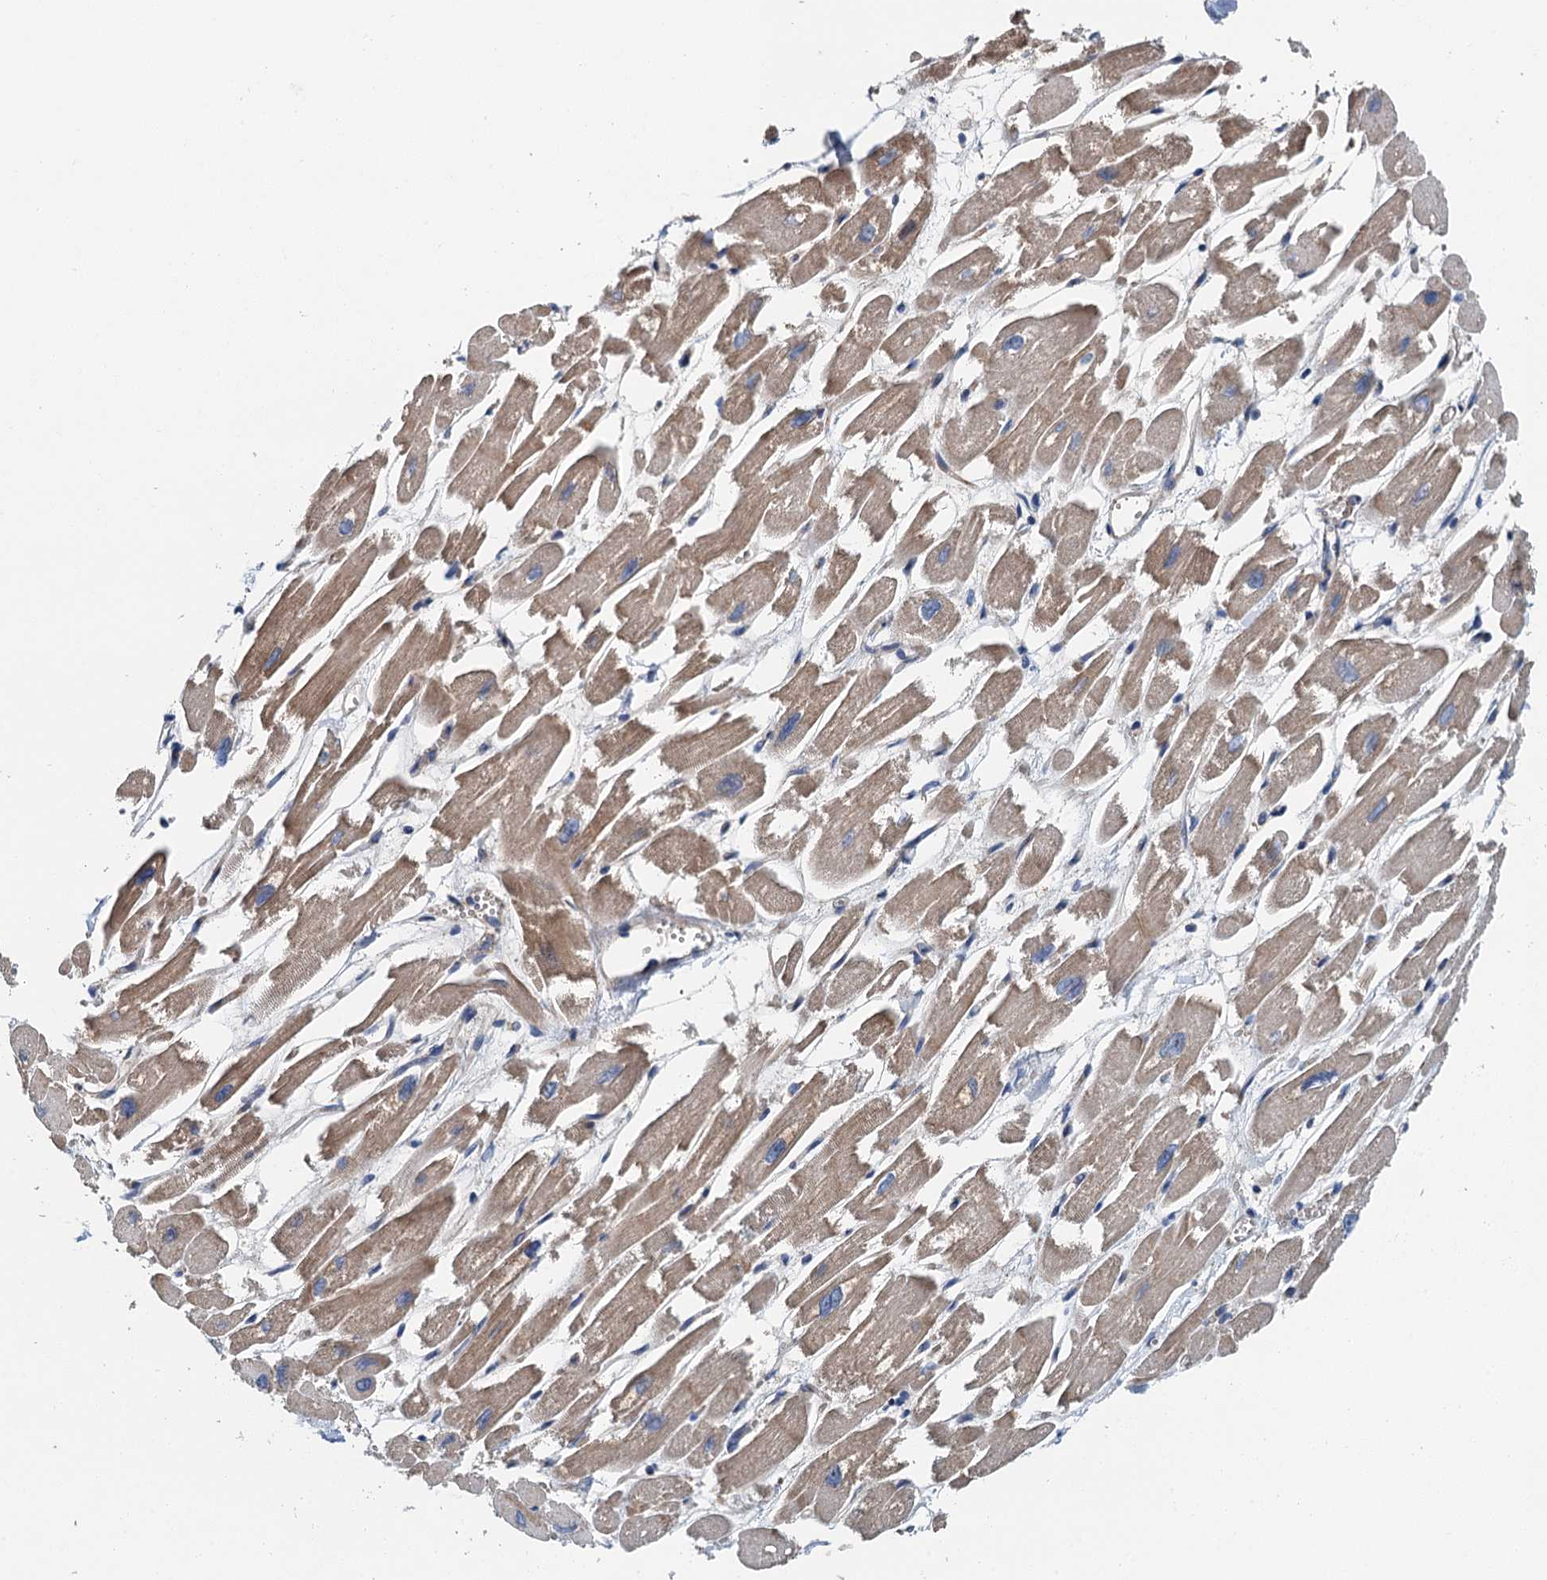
{"staining": {"intensity": "weak", "quantity": "25%-75%", "location": "cytoplasmic/membranous"}, "tissue": "heart muscle", "cell_type": "Cardiomyocytes", "image_type": "normal", "snomed": [{"axis": "morphology", "description": "Normal tissue, NOS"}, {"axis": "topography", "description": "Heart"}], "caption": "Protein expression analysis of unremarkable heart muscle reveals weak cytoplasmic/membranous expression in about 25%-75% of cardiomyocytes. The staining was performed using DAB, with brown indicating positive protein expression. Nuclei are stained blue with hematoxylin.", "gene": "PPP1R14D", "patient": {"sex": "male", "age": 54}}